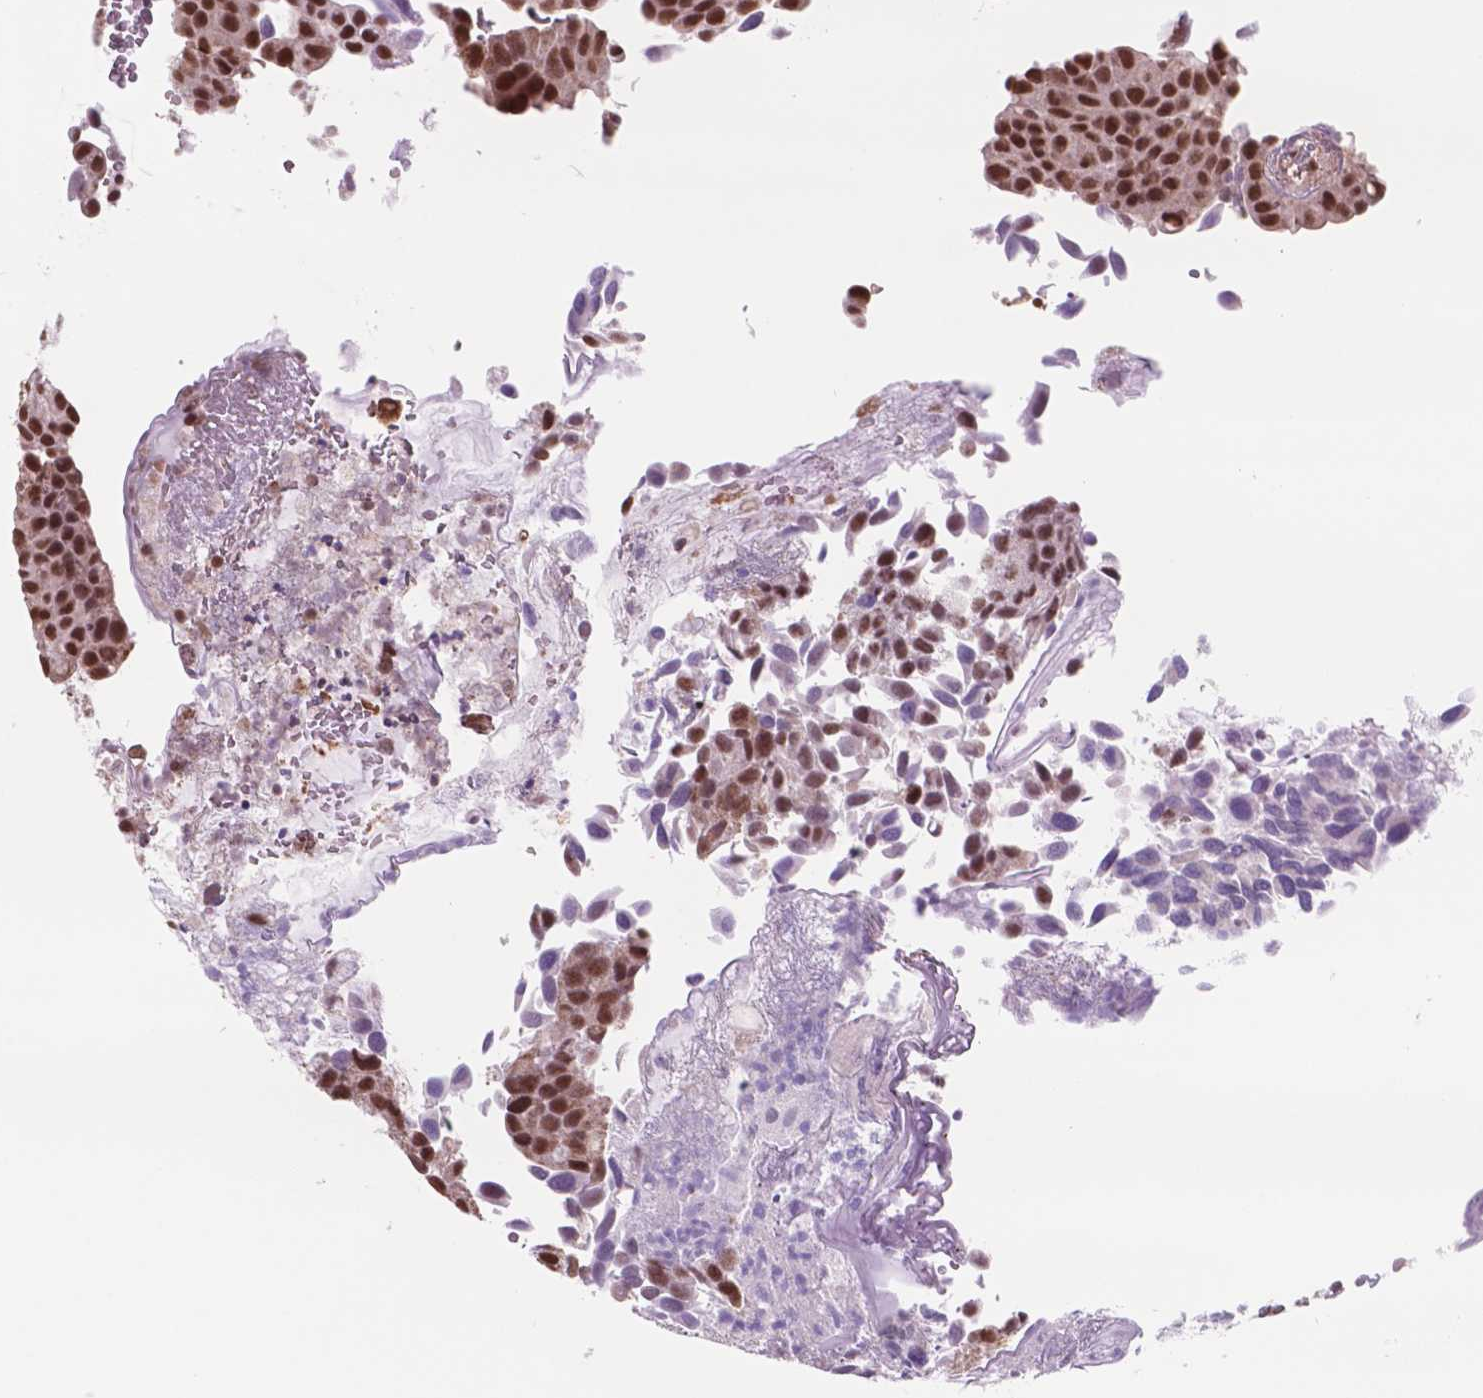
{"staining": {"intensity": "moderate", "quantity": ">75%", "location": "nuclear"}, "tissue": "urothelial cancer", "cell_type": "Tumor cells", "image_type": "cancer", "snomed": [{"axis": "morphology", "description": "Urothelial carcinoma, Low grade"}, {"axis": "topography", "description": "Urinary bladder"}], "caption": "Immunohistochemical staining of human urothelial cancer exhibits moderate nuclear protein staining in about >75% of tumor cells.", "gene": "NDUFA10", "patient": {"sex": "female", "age": 69}}